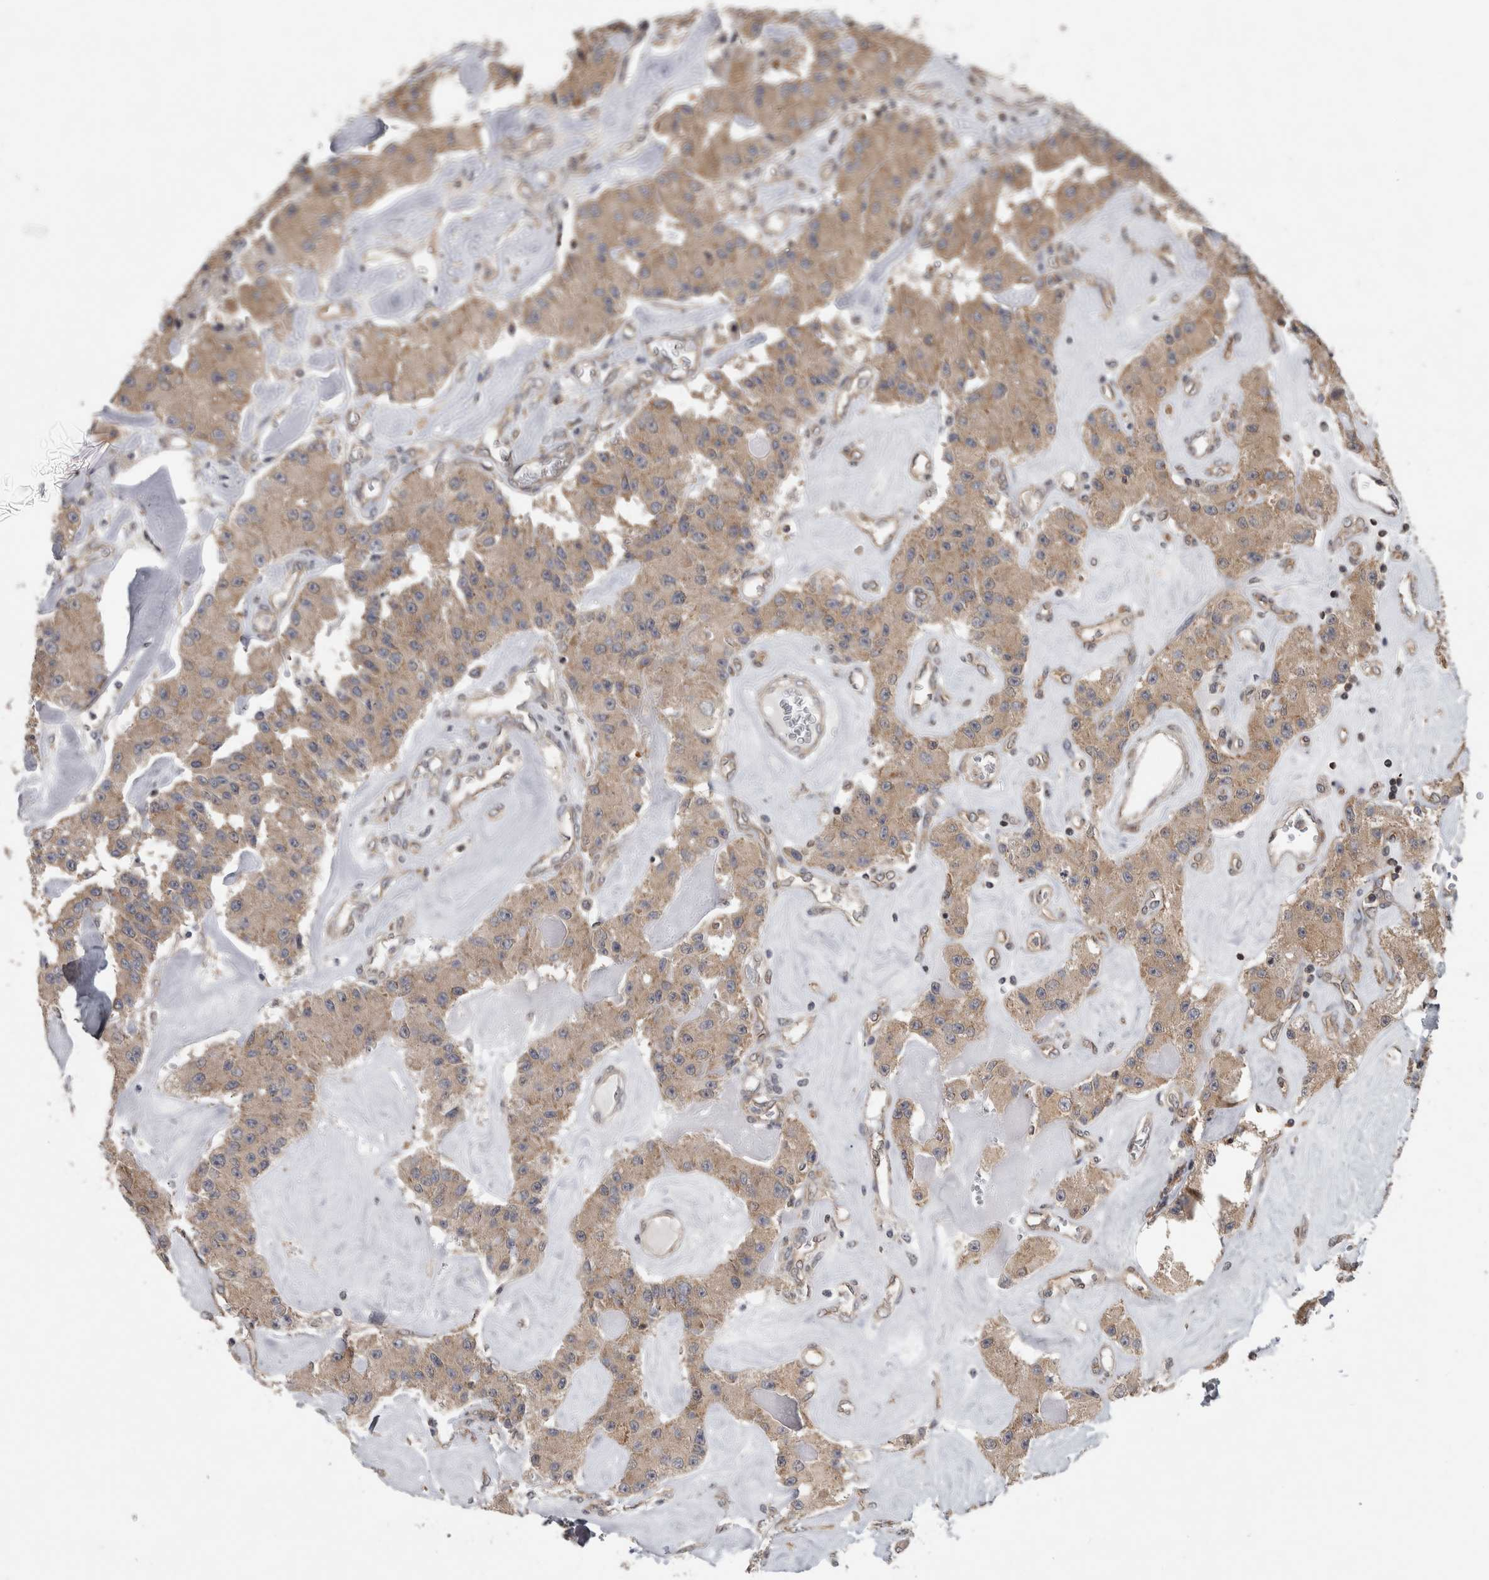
{"staining": {"intensity": "weak", "quantity": ">75%", "location": "cytoplasmic/membranous"}, "tissue": "carcinoid", "cell_type": "Tumor cells", "image_type": "cancer", "snomed": [{"axis": "morphology", "description": "Carcinoid, malignant, NOS"}, {"axis": "topography", "description": "Pancreas"}], "caption": "Human malignant carcinoid stained with a brown dye reveals weak cytoplasmic/membranous positive staining in approximately >75% of tumor cells.", "gene": "ATXN2", "patient": {"sex": "male", "age": 41}}